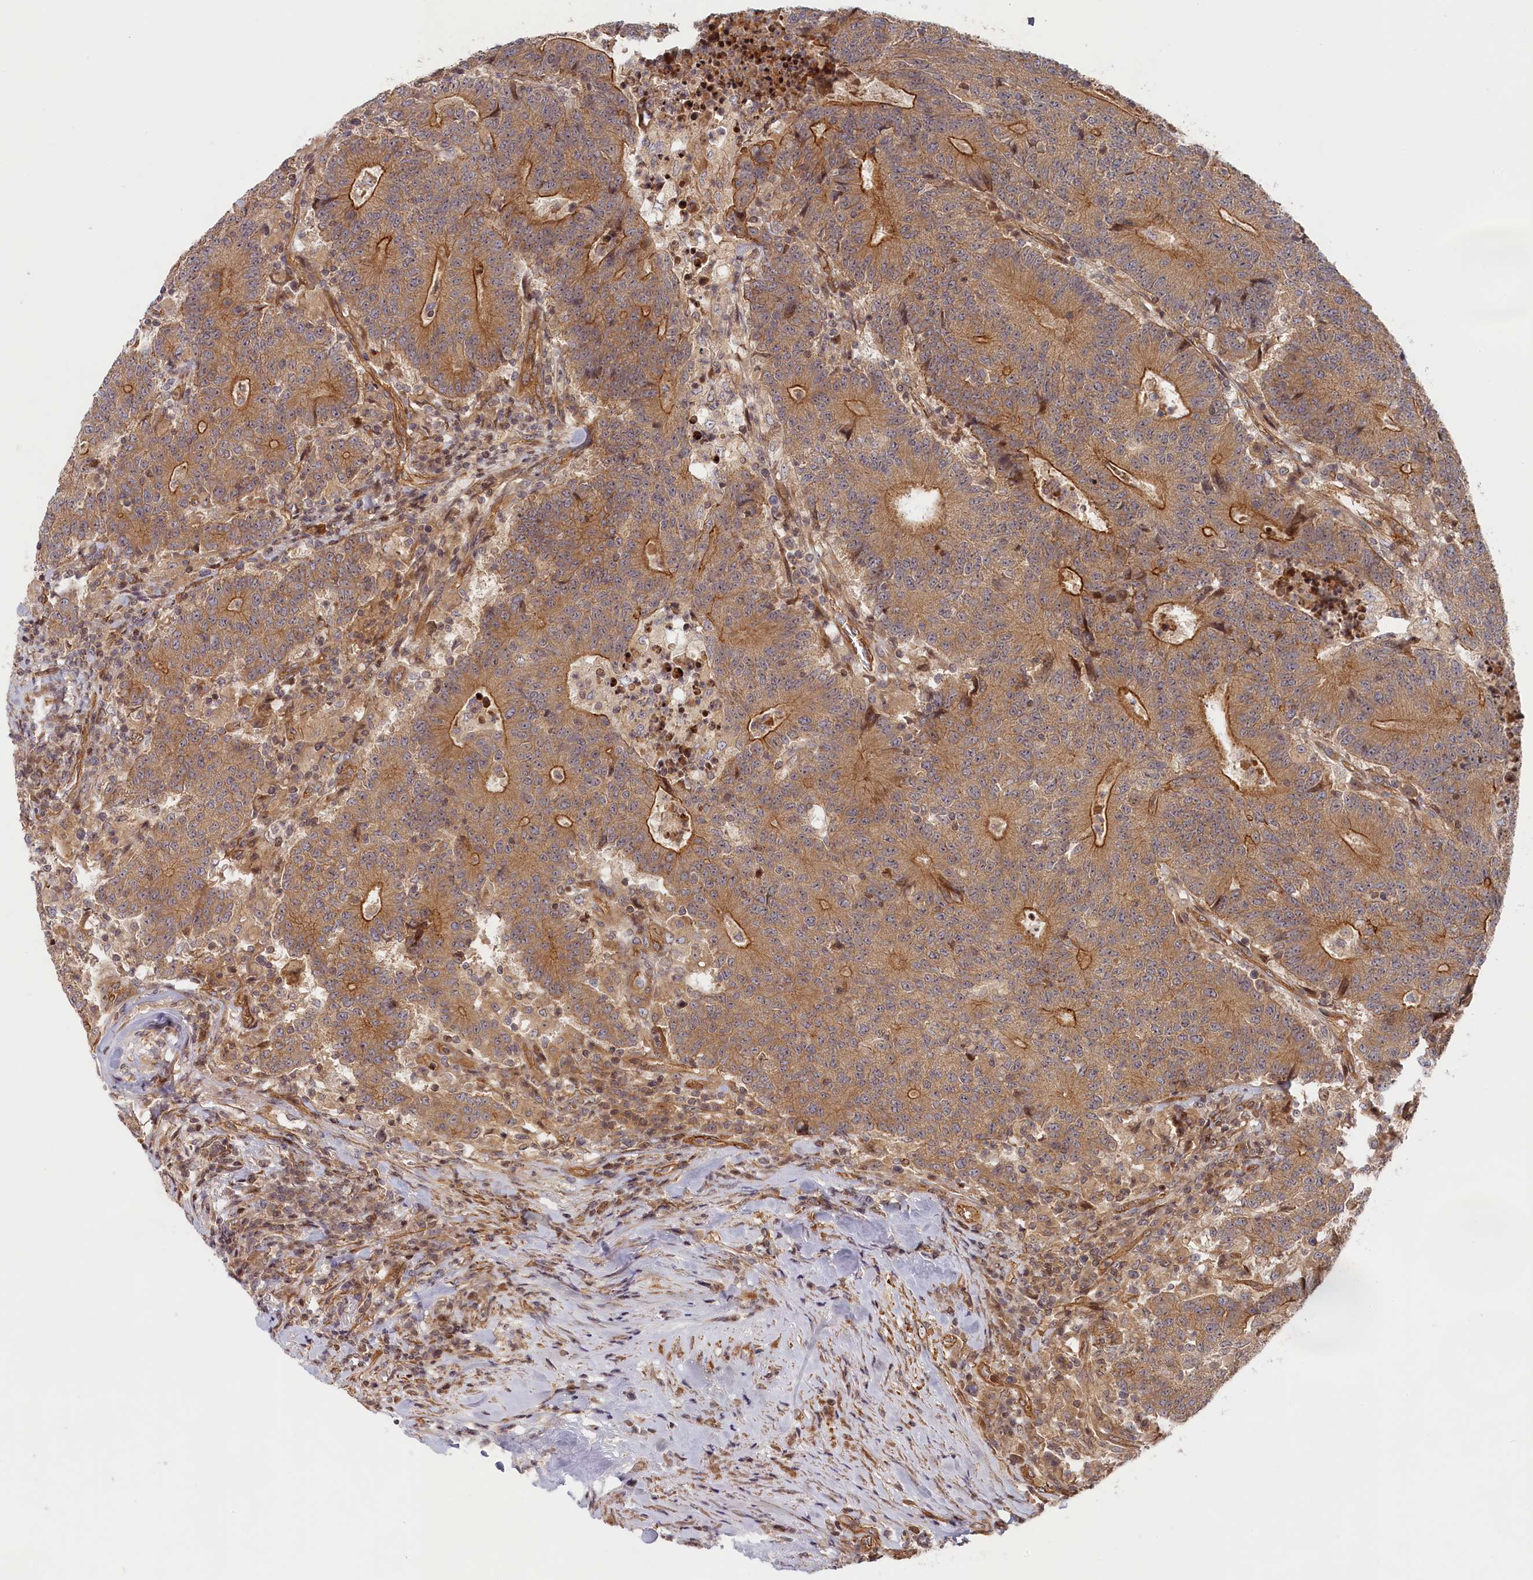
{"staining": {"intensity": "moderate", "quantity": ">75%", "location": "cytoplasmic/membranous"}, "tissue": "colorectal cancer", "cell_type": "Tumor cells", "image_type": "cancer", "snomed": [{"axis": "morphology", "description": "Adenocarcinoma, NOS"}, {"axis": "topography", "description": "Colon"}], "caption": "Colorectal adenocarcinoma stained with a protein marker demonstrates moderate staining in tumor cells.", "gene": "CEP44", "patient": {"sex": "female", "age": 75}}